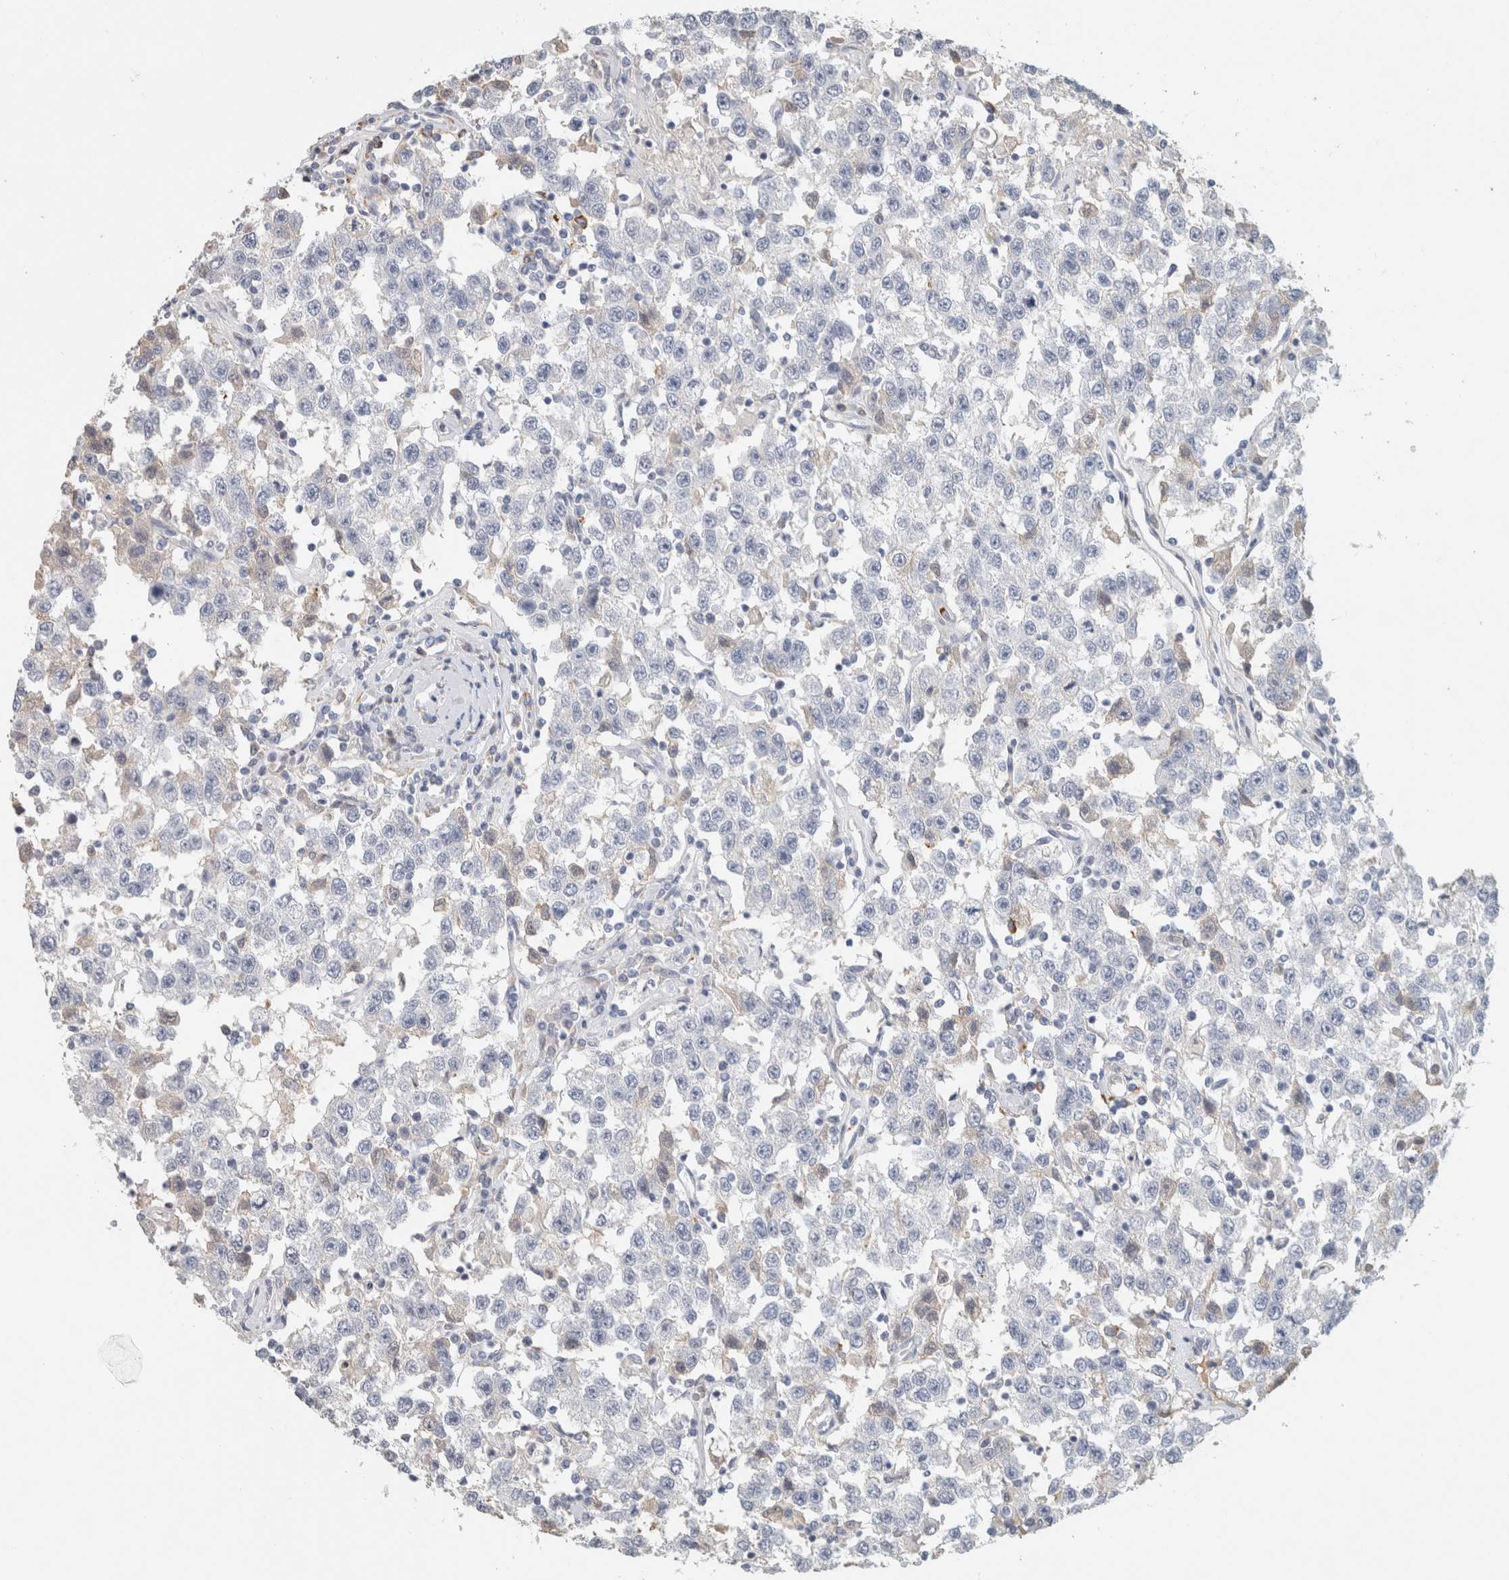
{"staining": {"intensity": "negative", "quantity": "none", "location": "none"}, "tissue": "testis cancer", "cell_type": "Tumor cells", "image_type": "cancer", "snomed": [{"axis": "morphology", "description": "Seminoma, NOS"}, {"axis": "topography", "description": "Testis"}], "caption": "A high-resolution micrograph shows immunohistochemistry (IHC) staining of testis seminoma, which displays no significant staining in tumor cells.", "gene": "CD36", "patient": {"sex": "male", "age": 41}}